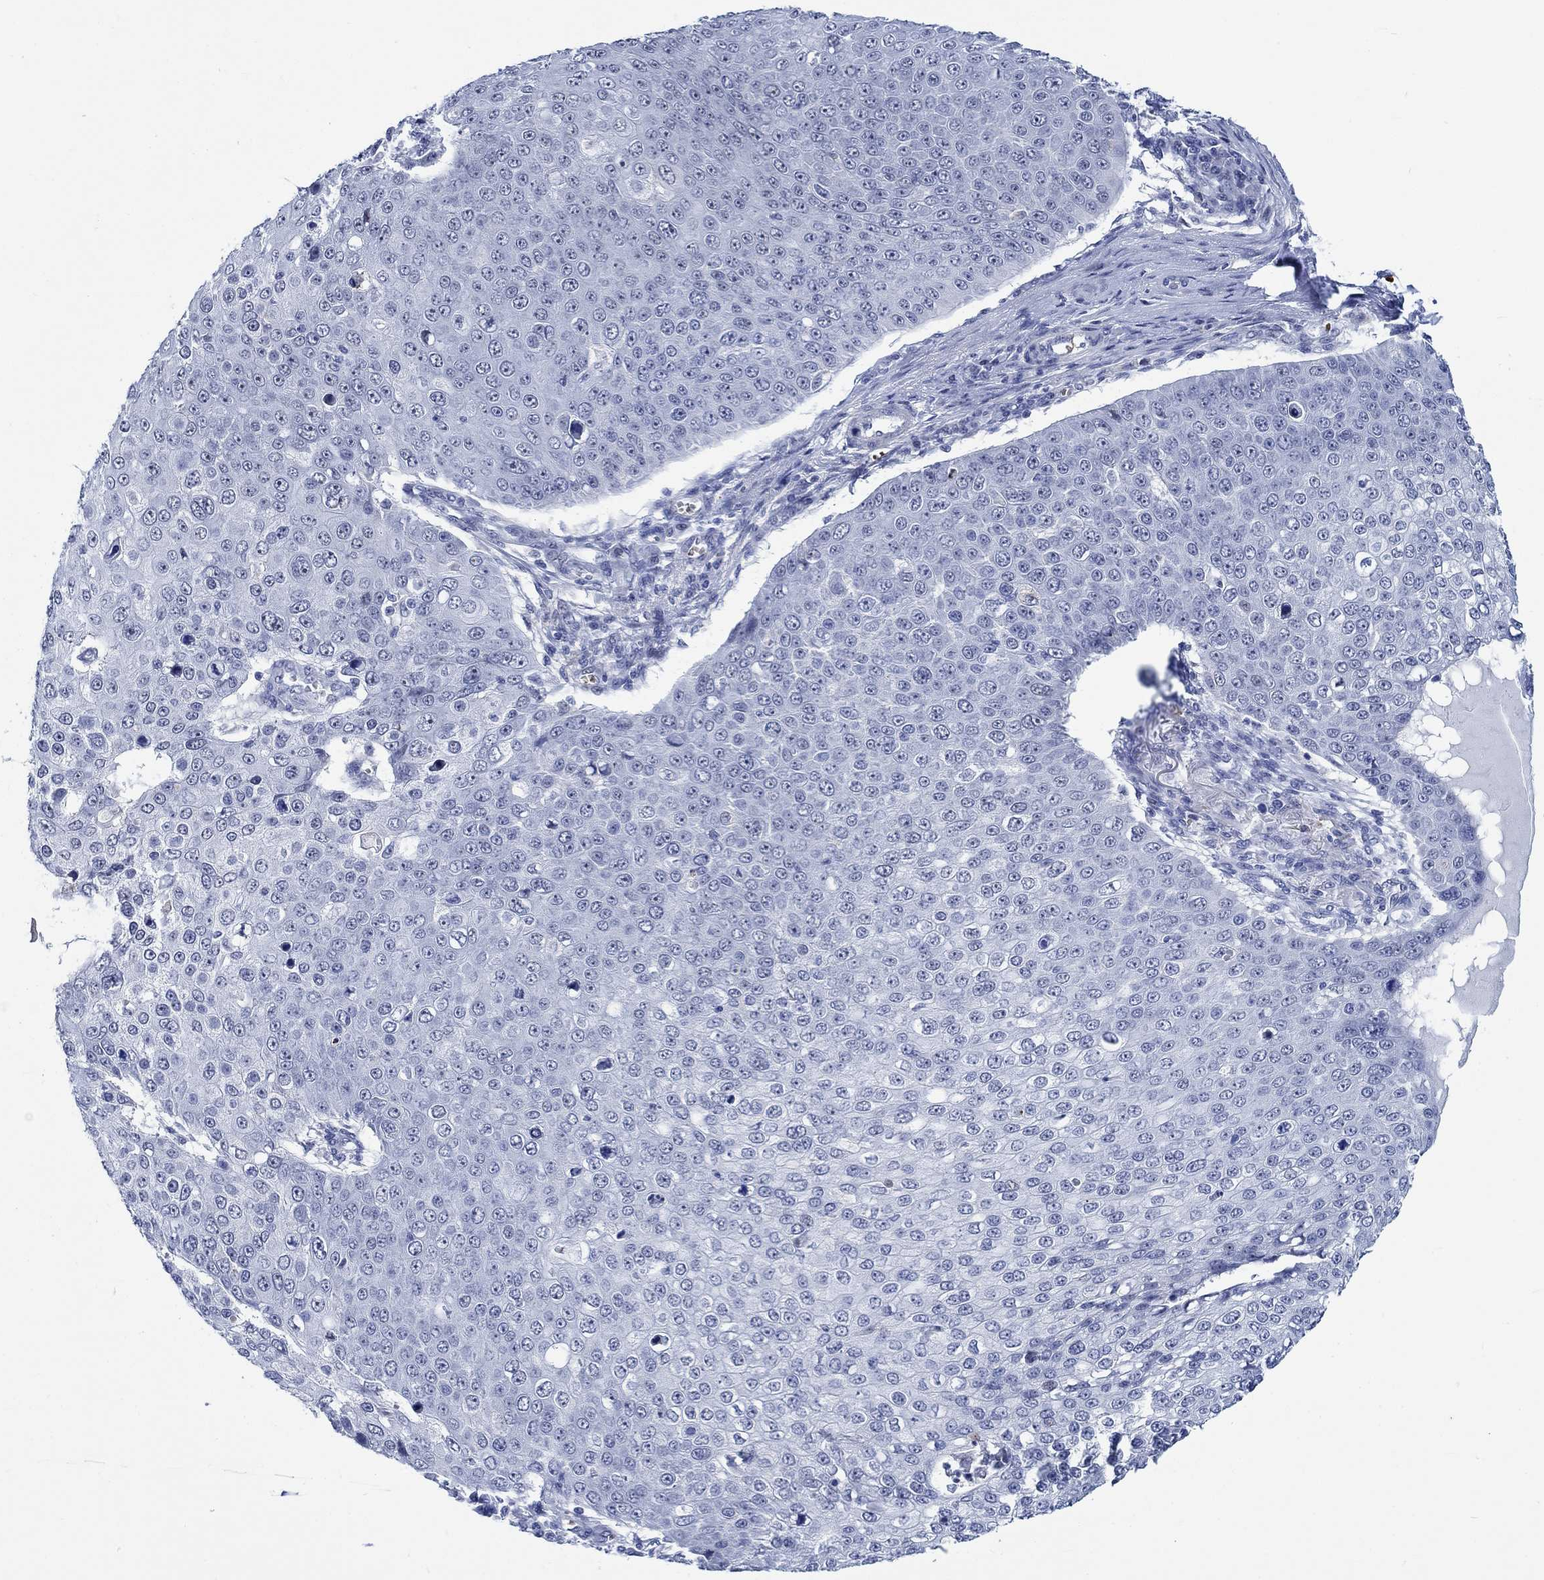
{"staining": {"intensity": "negative", "quantity": "none", "location": "none"}, "tissue": "skin cancer", "cell_type": "Tumor cells", "image_type": "cancer", "snomed": [{"axis": "morphology", "description": "Squamous cell carcinoma, NOS"}, {"axis": "topography", "description": "Skin"}], "caption": "Tumor cells show no significant staining in squamous cell carcinoma (skin).", "gene": "ZNF446", "patient": {"sex": "male", "age": 71}}